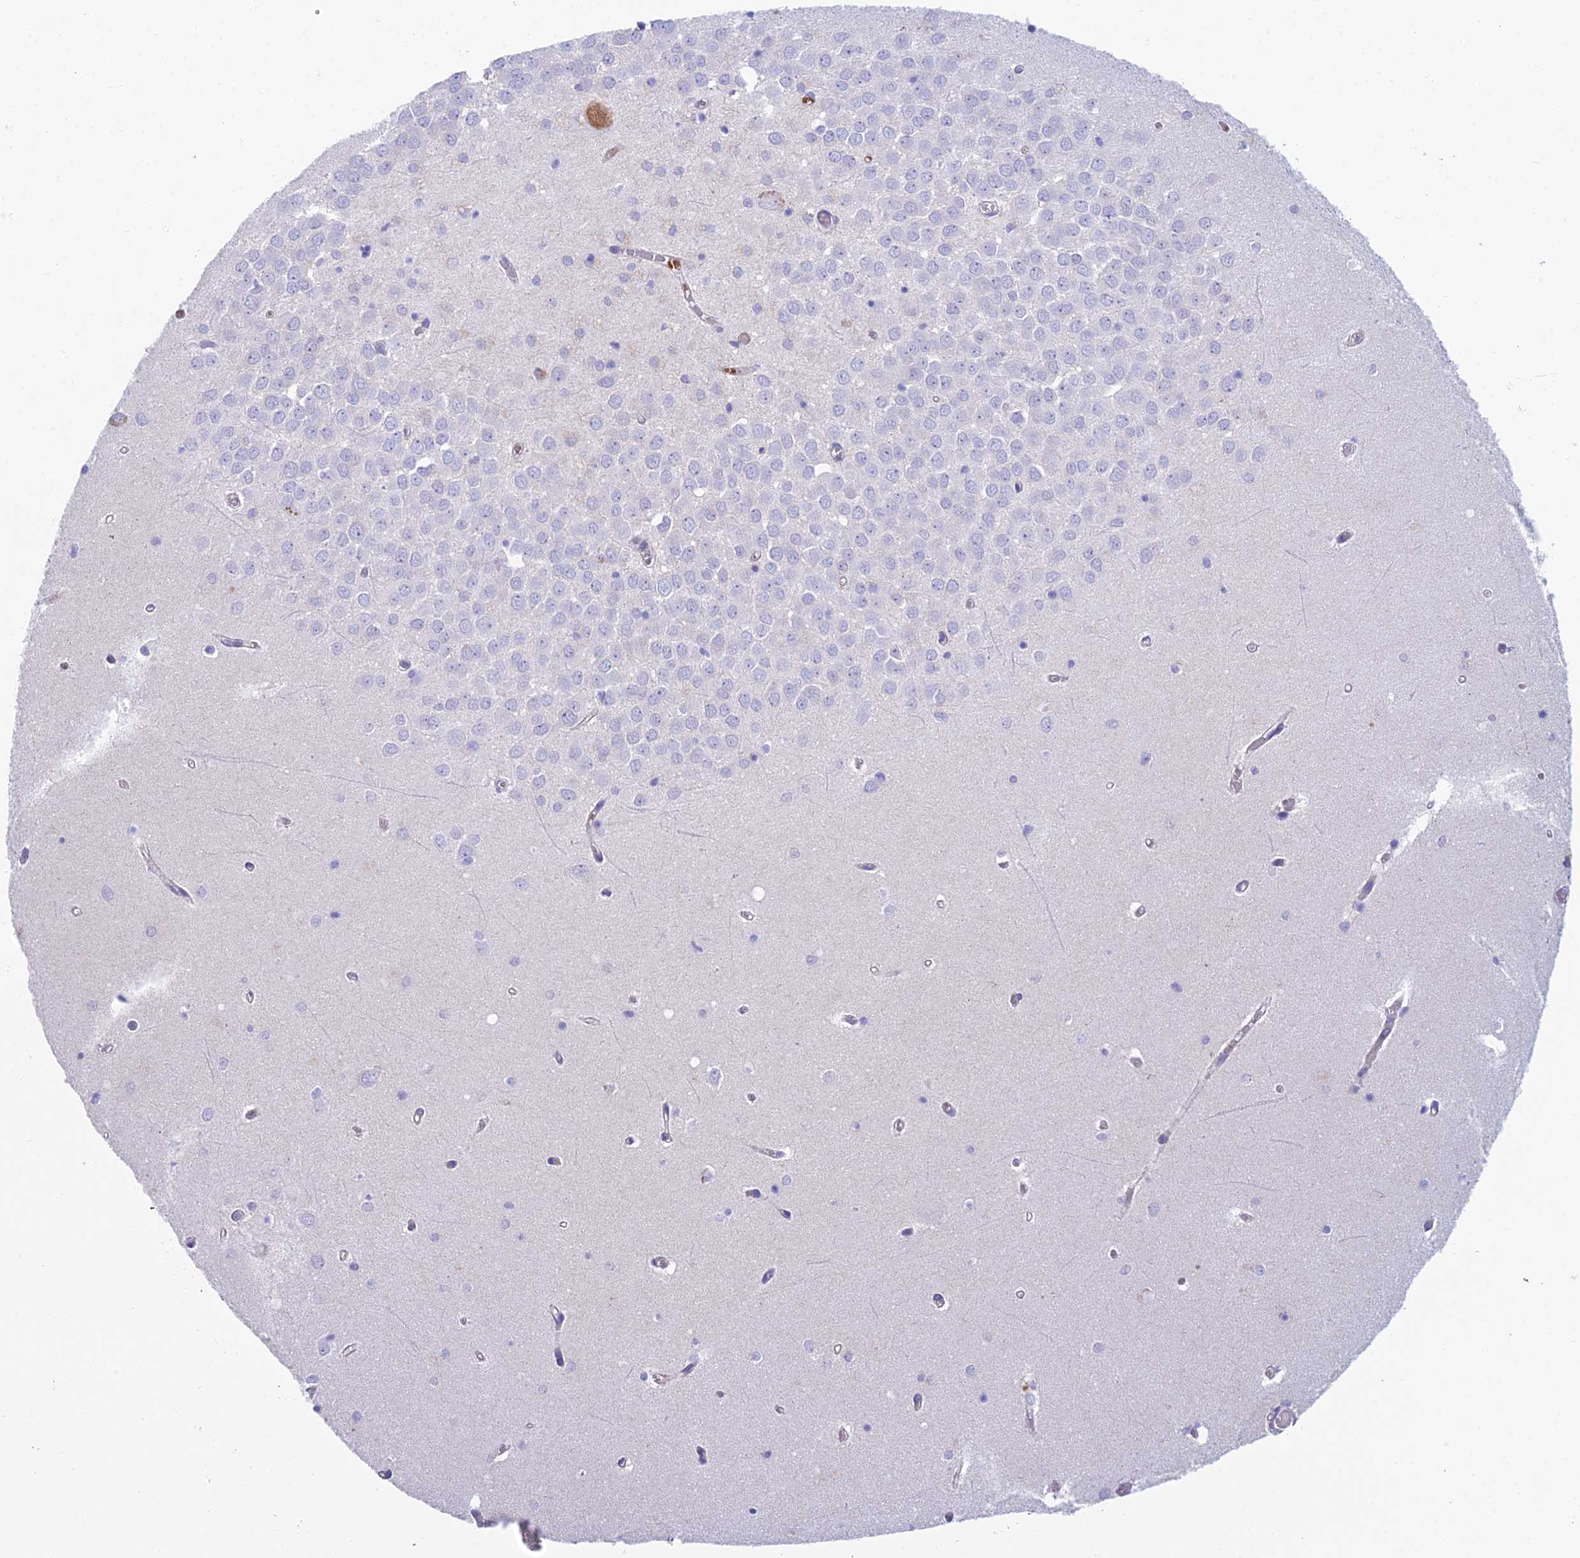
{"staining": {"intensity": "negative", "quantity": "none", "location": "none"}, "tissue": "hippocampus", "cell_type": "Glial cells", "image_type": "normal", "snomed": [{"axis": "morphology", "description": "Normal tissue, NOS"}, {"axis": "topography", "description": "Hippocampus"}], "caption": "Immunohistochemistry (IHC) of benign hippocampus displays no positivity in glial cells. The staining is performed using DAB (3,3'-diaminobenzidine) brown chromogen with nuclei counter-stained in using hematoxylin.", "gene": "ZNF564", "patient": {"sex": "male", "age": 70}}